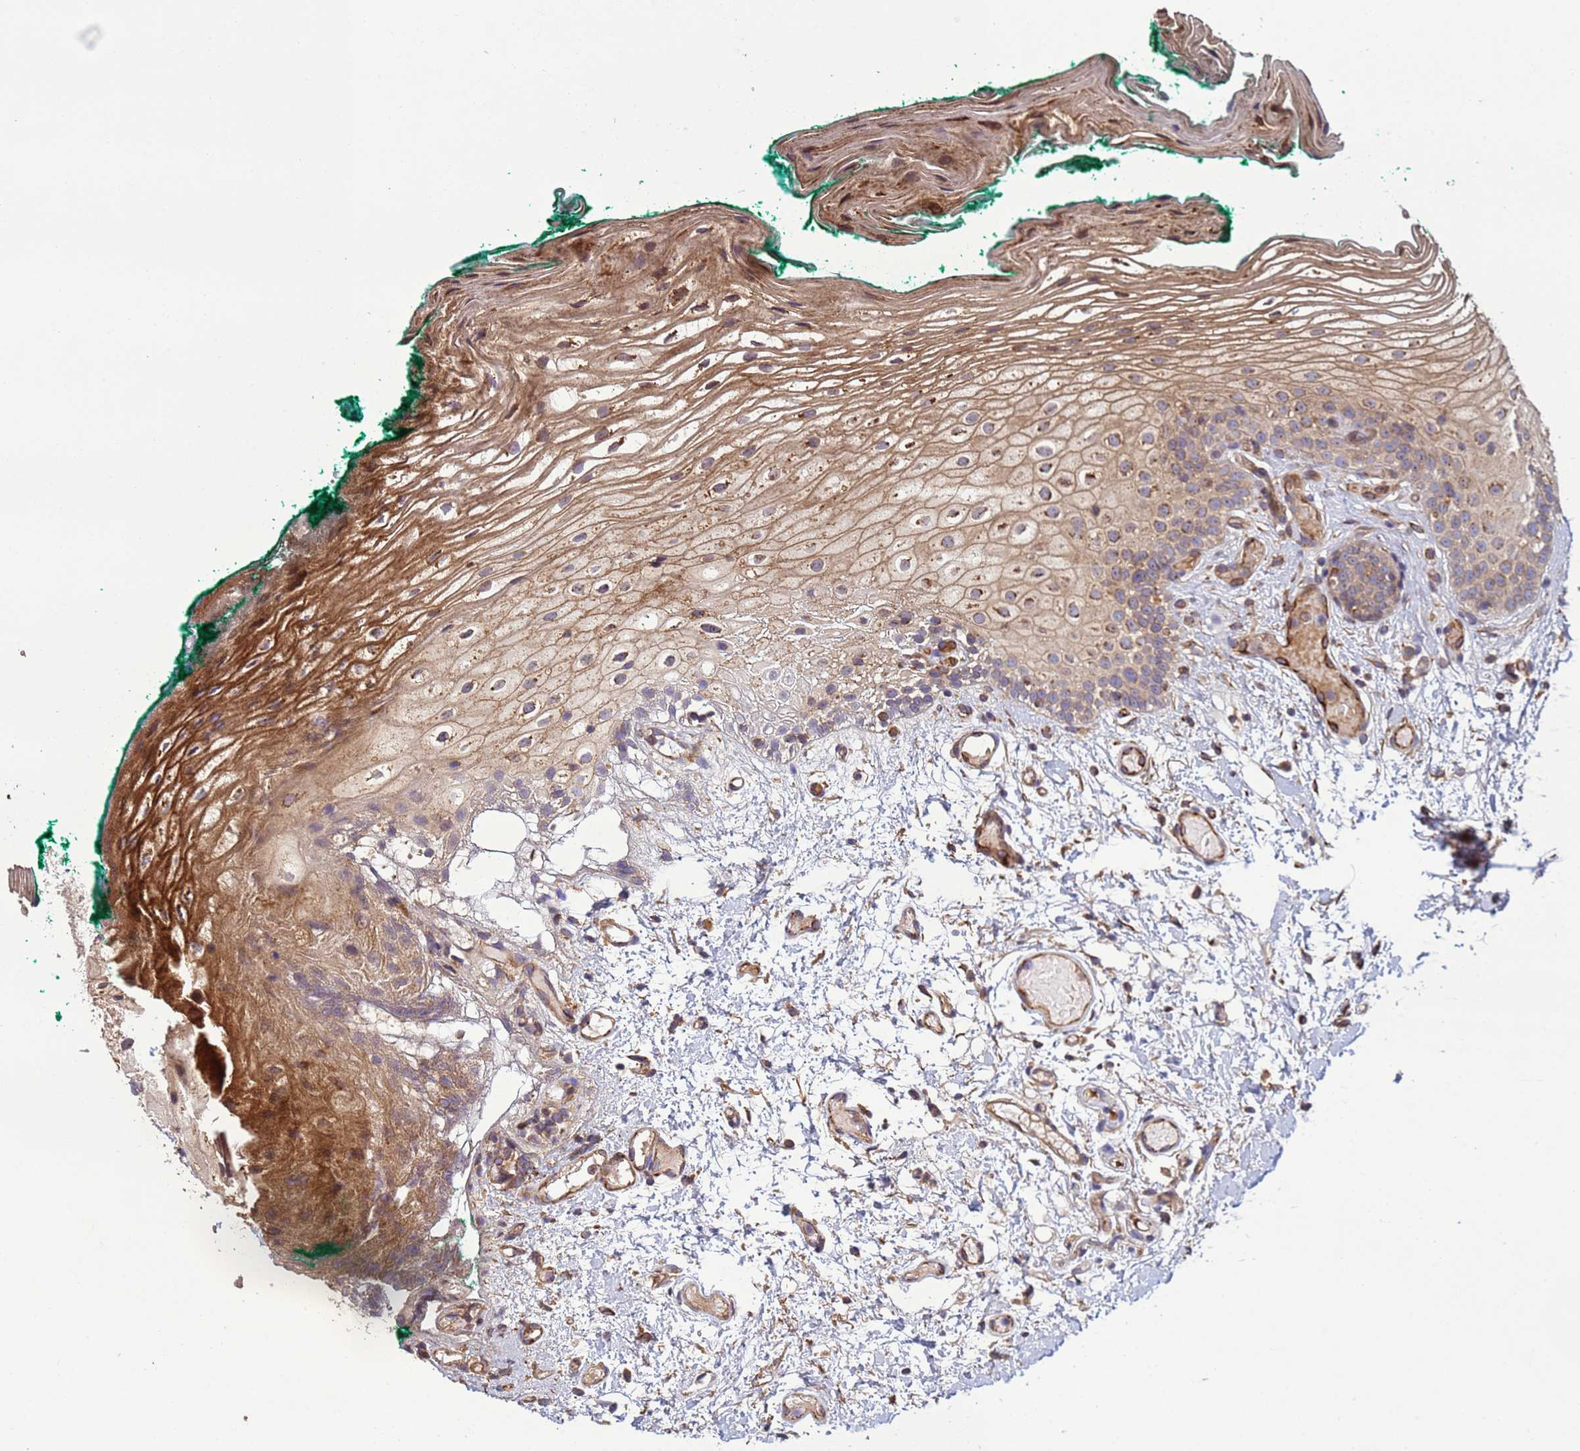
{"staining": {"intensity": "moderate", "quantity": "25%-75%", "location": "cytoplasmic/membranous"}, "tissue": "oral mucosa", "cell_type": "Squamous epithelial cells", "image_type": "normal", "snomed": [{"axis": "morphology", "description": "Normal tissue, NOS"}, {"axis": "morphology", "description": "Relapse melanoma"}, {"axis": "topography", "description": "Oral tissue"}], "caption": "Normal oral mucosa exhibits moderate cytoplasmic/membranous staining in approximately 25%-75% of squamous epithelial cells.", "gene": "RAB10", "patient": {"sex": "female", "age": 83}}